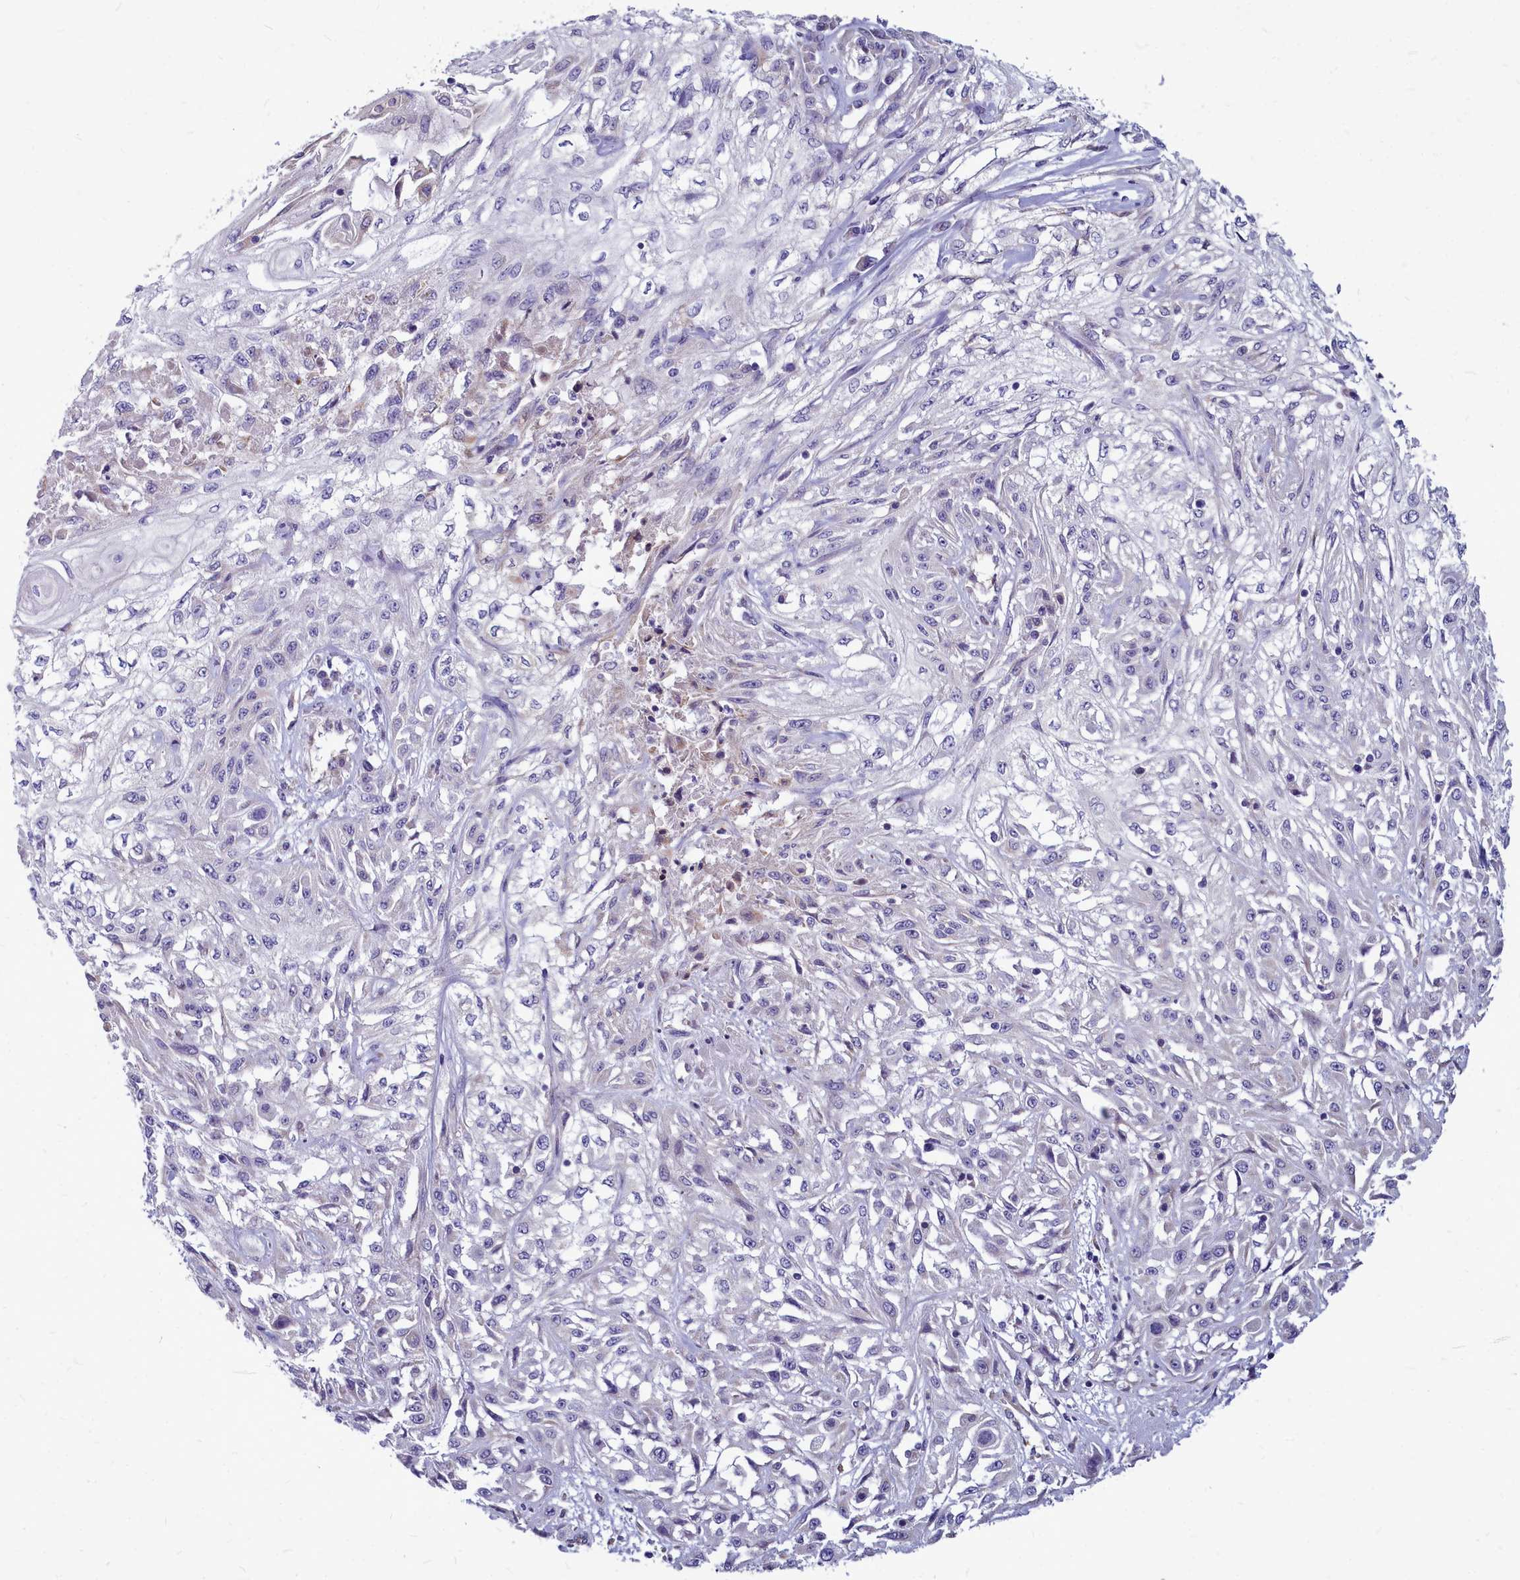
{"staining": {"intensity": "negative", "quantity": "none", "location": "none"}, "tissue": "skin cancer", "cell_type": "Tumor cells", "image_type": "cancer", "snomed": [{"axis": "morphology", "description": "Squamous cell carcinoma, NOS"}, {"axis": "morphology", "description": "Squamous cell carcinoma, metastatic, NOS"}, {"axis": "topography", "description": "Skin"}, {"axis": "topography", "description": "Lymph node"}], "caption": "Immunohistochemistry micrograph of skin cancer (metastatic squamous cell carcinoma) stained for a protein (brown), which demonstrates no positivity in tumor cells.", "gene": "SMPD4", "patient": {"sex": "male", "age": 75}}